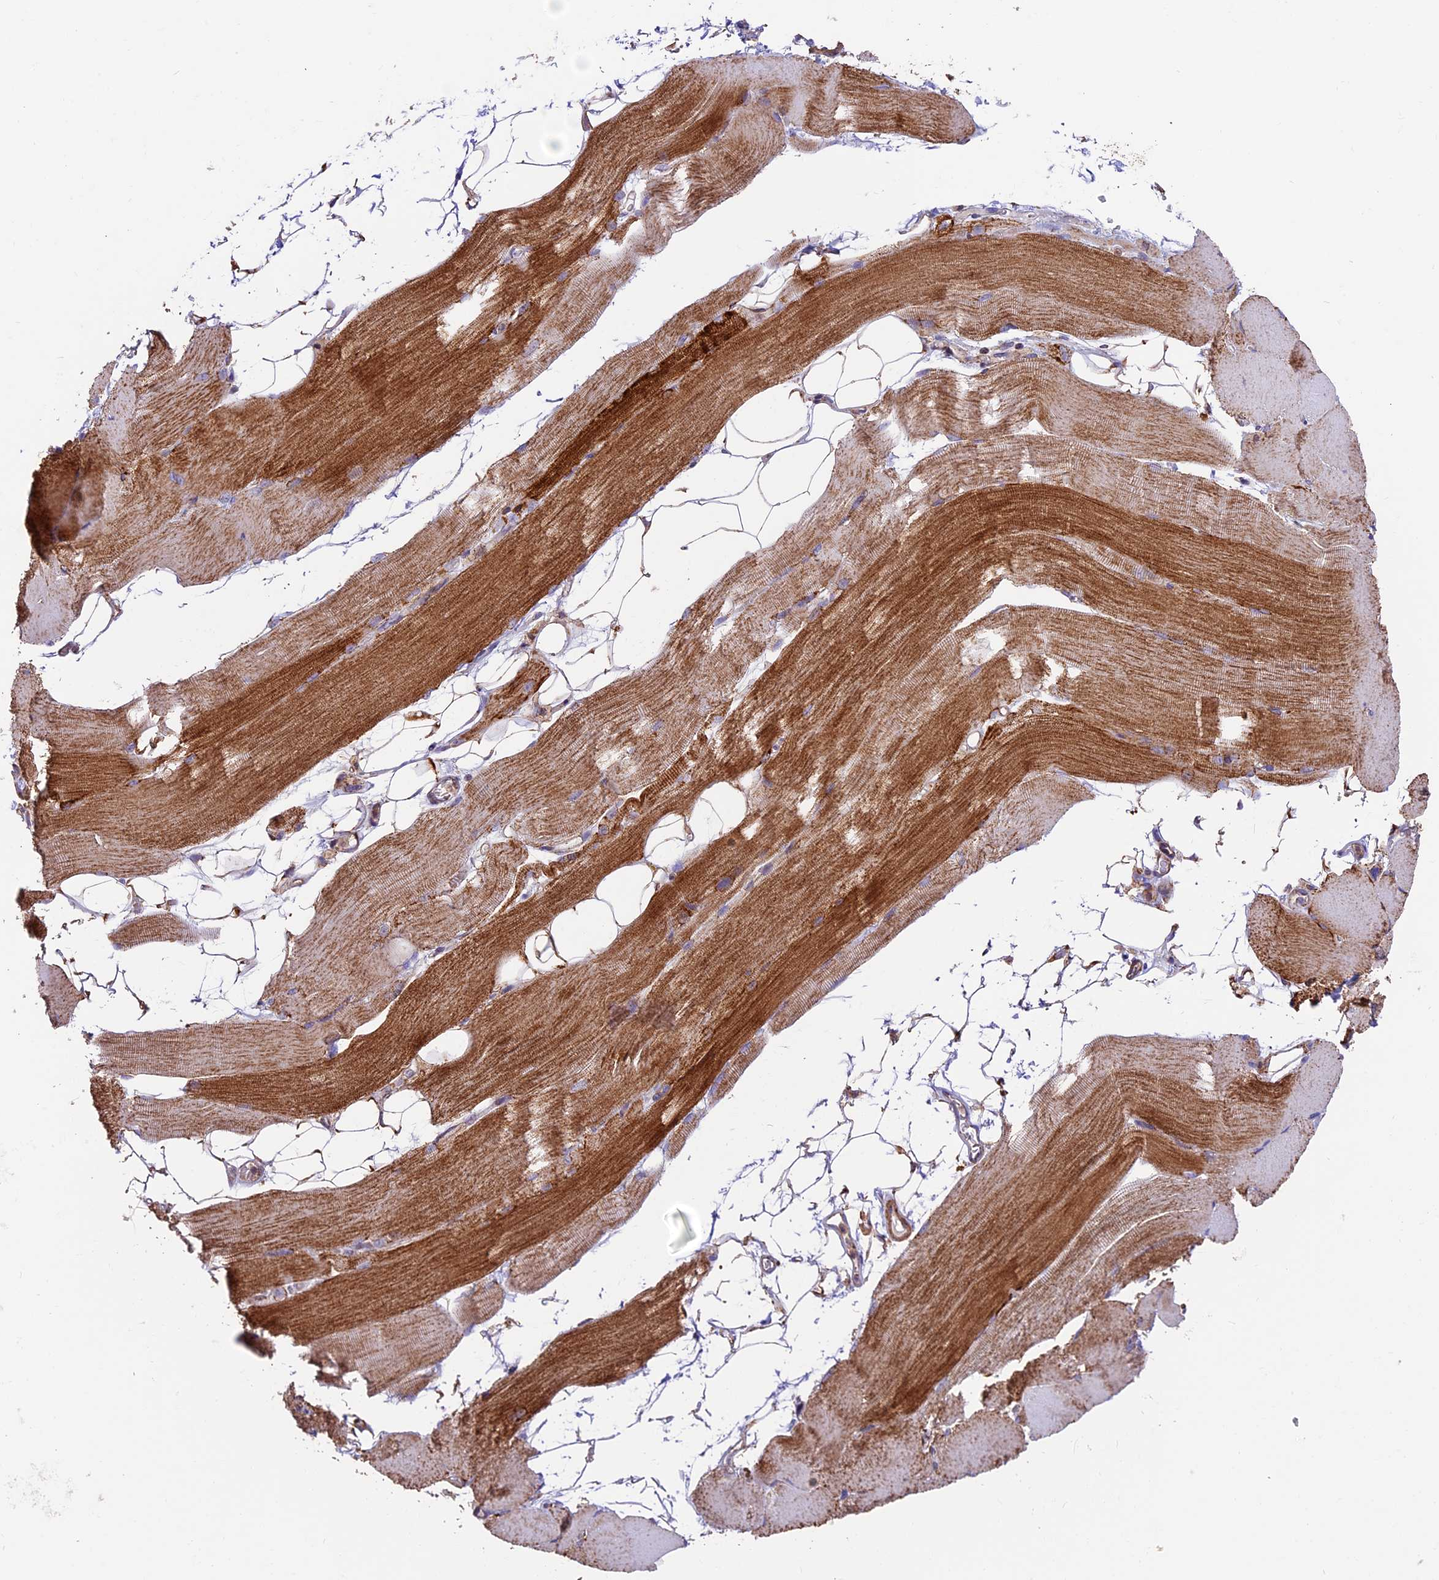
{"staining": {"intensity": "strong", "quantity": "25%-75%", "location": "cytoplasmic/membranous"}, "tissue": "skeletal muscle", "cell_type": "Myocytes", "image_type": "normal", "snomed": [{"axis": "morphology", "description": "Normal tissue, NOS"}, {"axis": "topography", "description": "Skeletal muscle"}, {"axis": "topography", "description": "Parathyroid gland"}], "caption": "The immunohistochemical stain highlights strong cytoplasmic/membranous positivity in myocytes of unremarkable skeletal muscle.", "gene": "NDUFA8", "patient": {"sex": "female", "age": 37}}